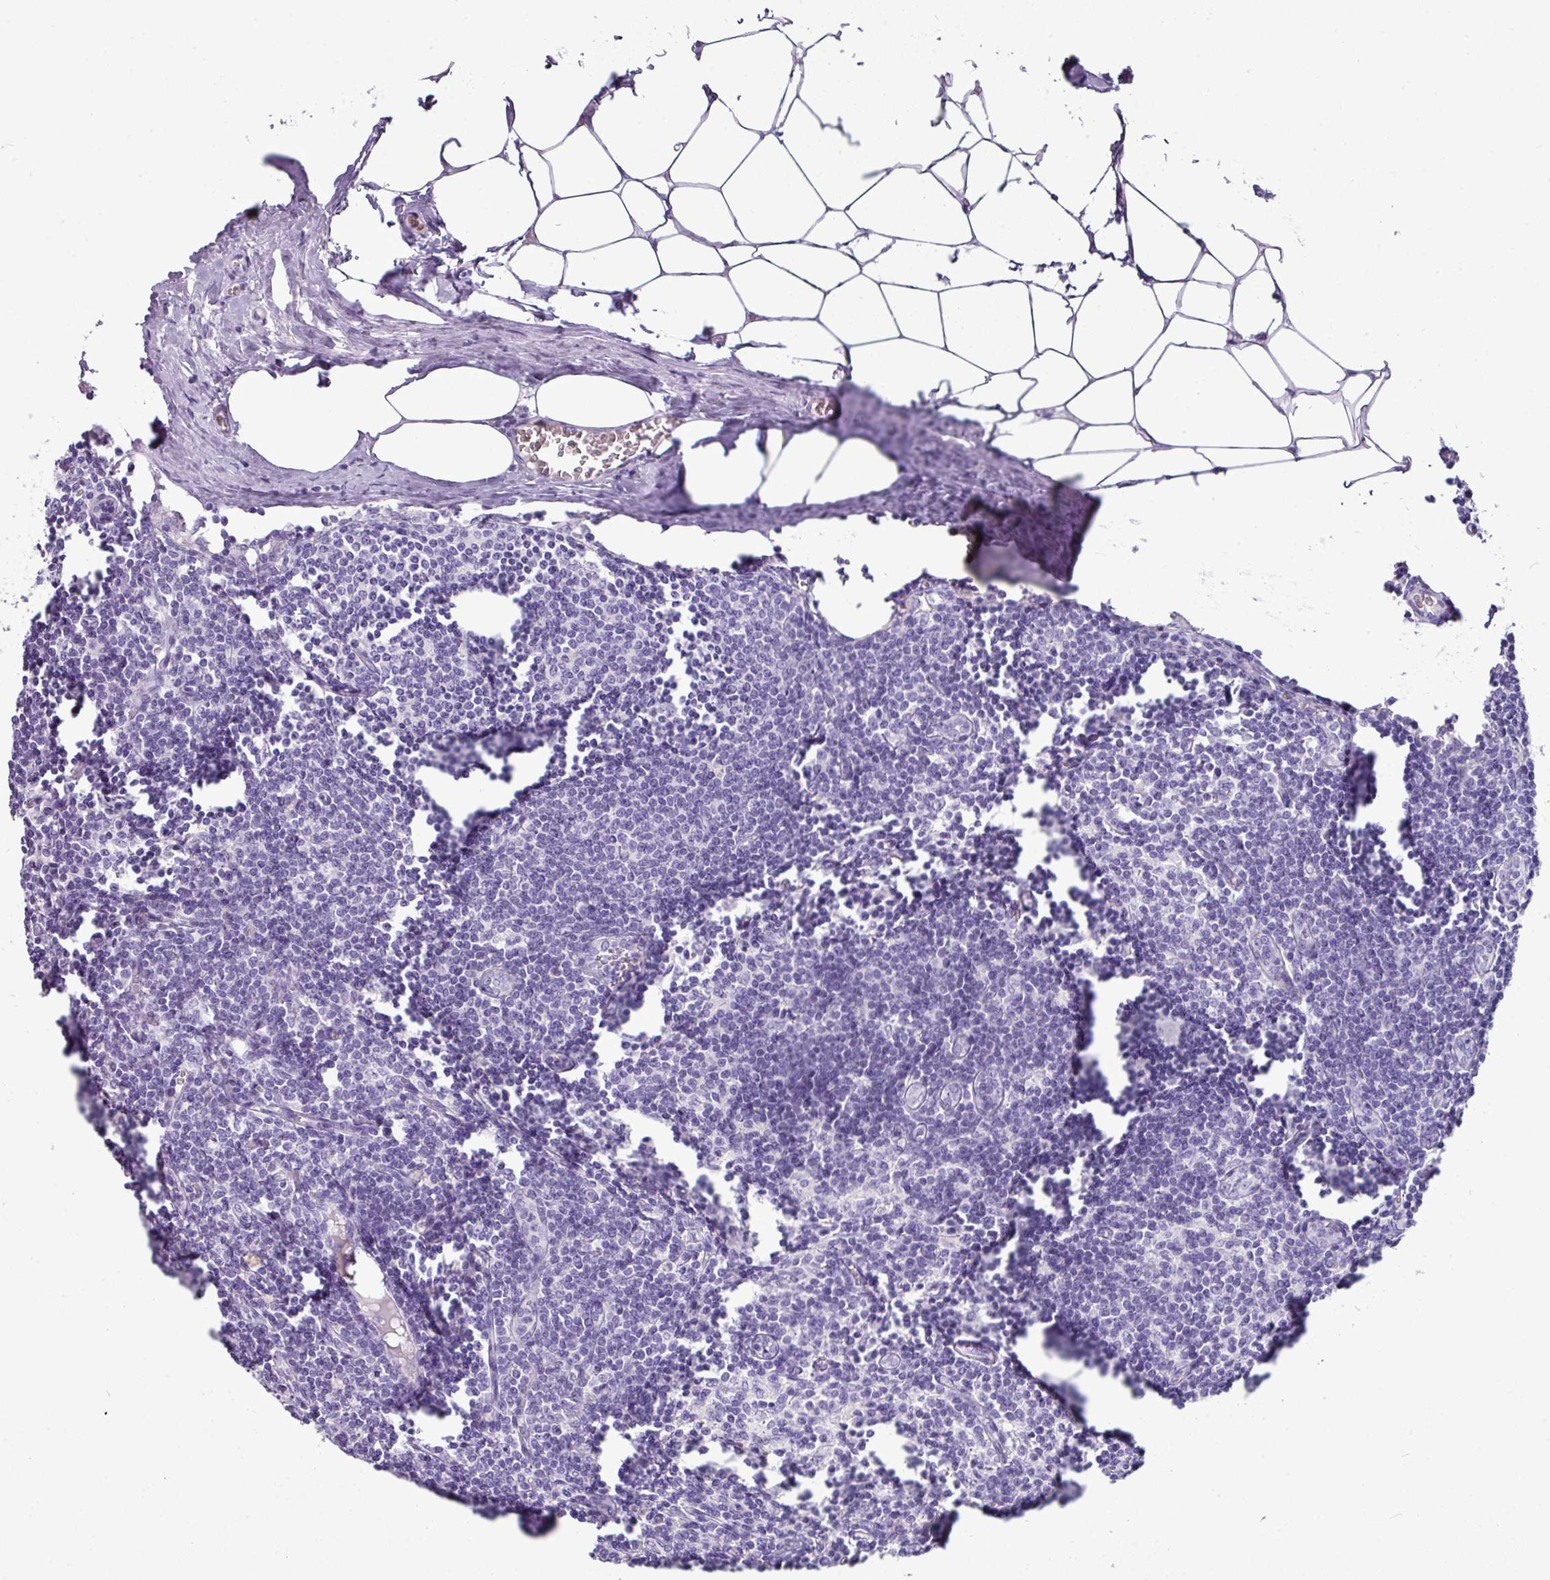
{"staining": {"intensity": "negative", "quantity": "none", "location": "none"}, "tissue": "lymph node", "cell_type": "Germinal center cells", "image_type": "normal", "snomed": [{"axis": "morphology", "description": "Normal tissue, NOS"}, {"axis": "topography", "description": "Lymph node"}], "caption": "Immunohistochemistry (IHC) histopathology image of unremarkable lymph node stained for a protein (brown), which displays no positivity in germinal center cells. (Stains: DAB IHC with hematoxylin counter stain, Microscopy: brightfield microscopy at high magnification).", "gene": "GSTA1", "patient": {"sex": "female", "age": 59}}